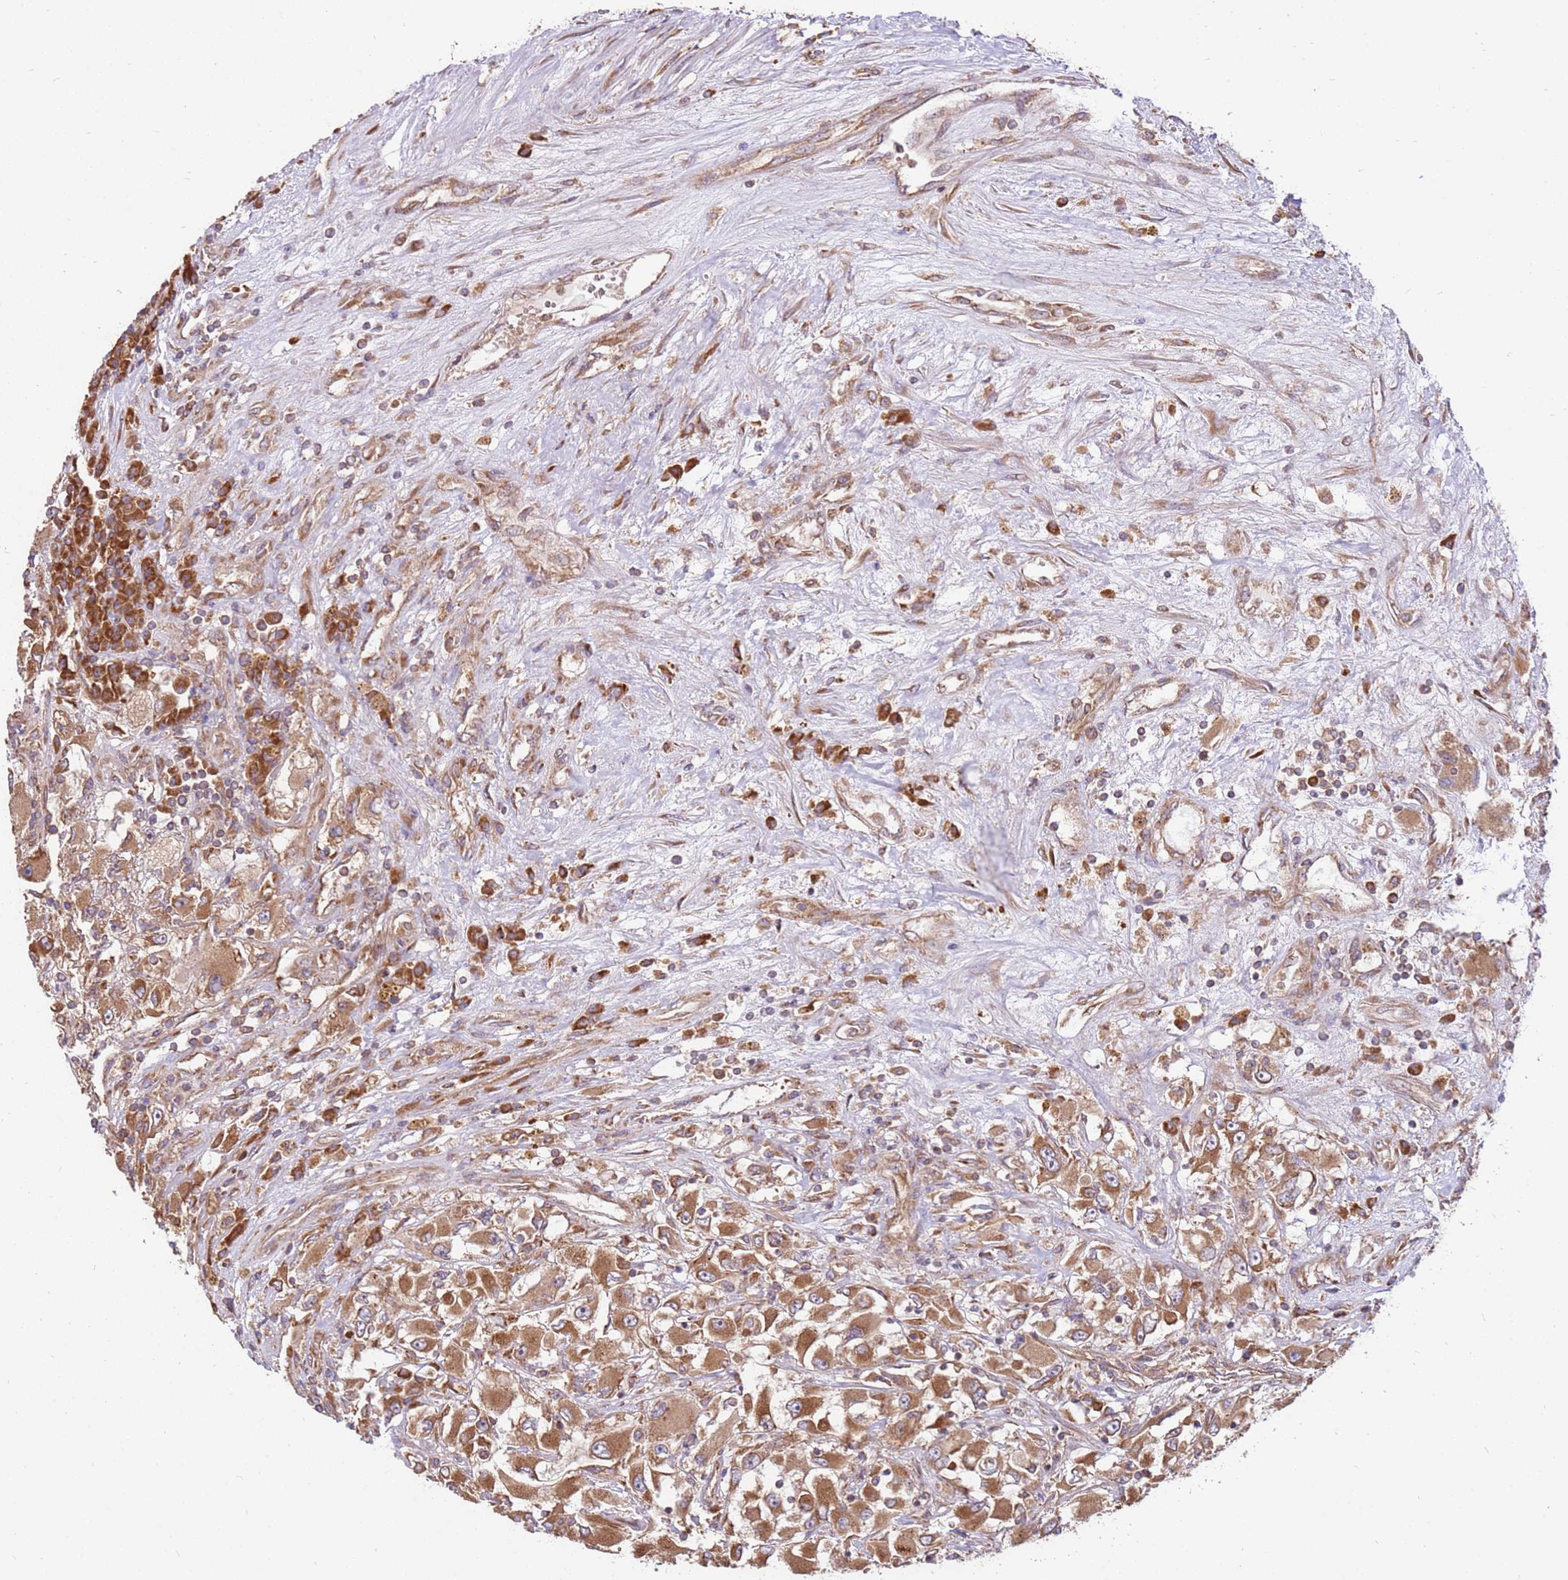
{"staining": {"intensity": "moderate", "quantity": ">75%", "location": "cytoplasmic/membranous"}, "tissue": "renal cancer", "cell_type": "Tumor cells", "image_type": "cancer", "snomed": [{"axis": "morphology", "description": "Adenocarcinoma, NOS"}, {"axis": "topography", "description": "Kidney"}], "caption": "Renal cancer (adenocarcinoma) stained for a protein (brown) reveals moderate cytoplasmic/membranous positive staining in about >75% of tumor cells.", "gene": "SLC44A5", "patient": {"sex": "female", "age": 52}}